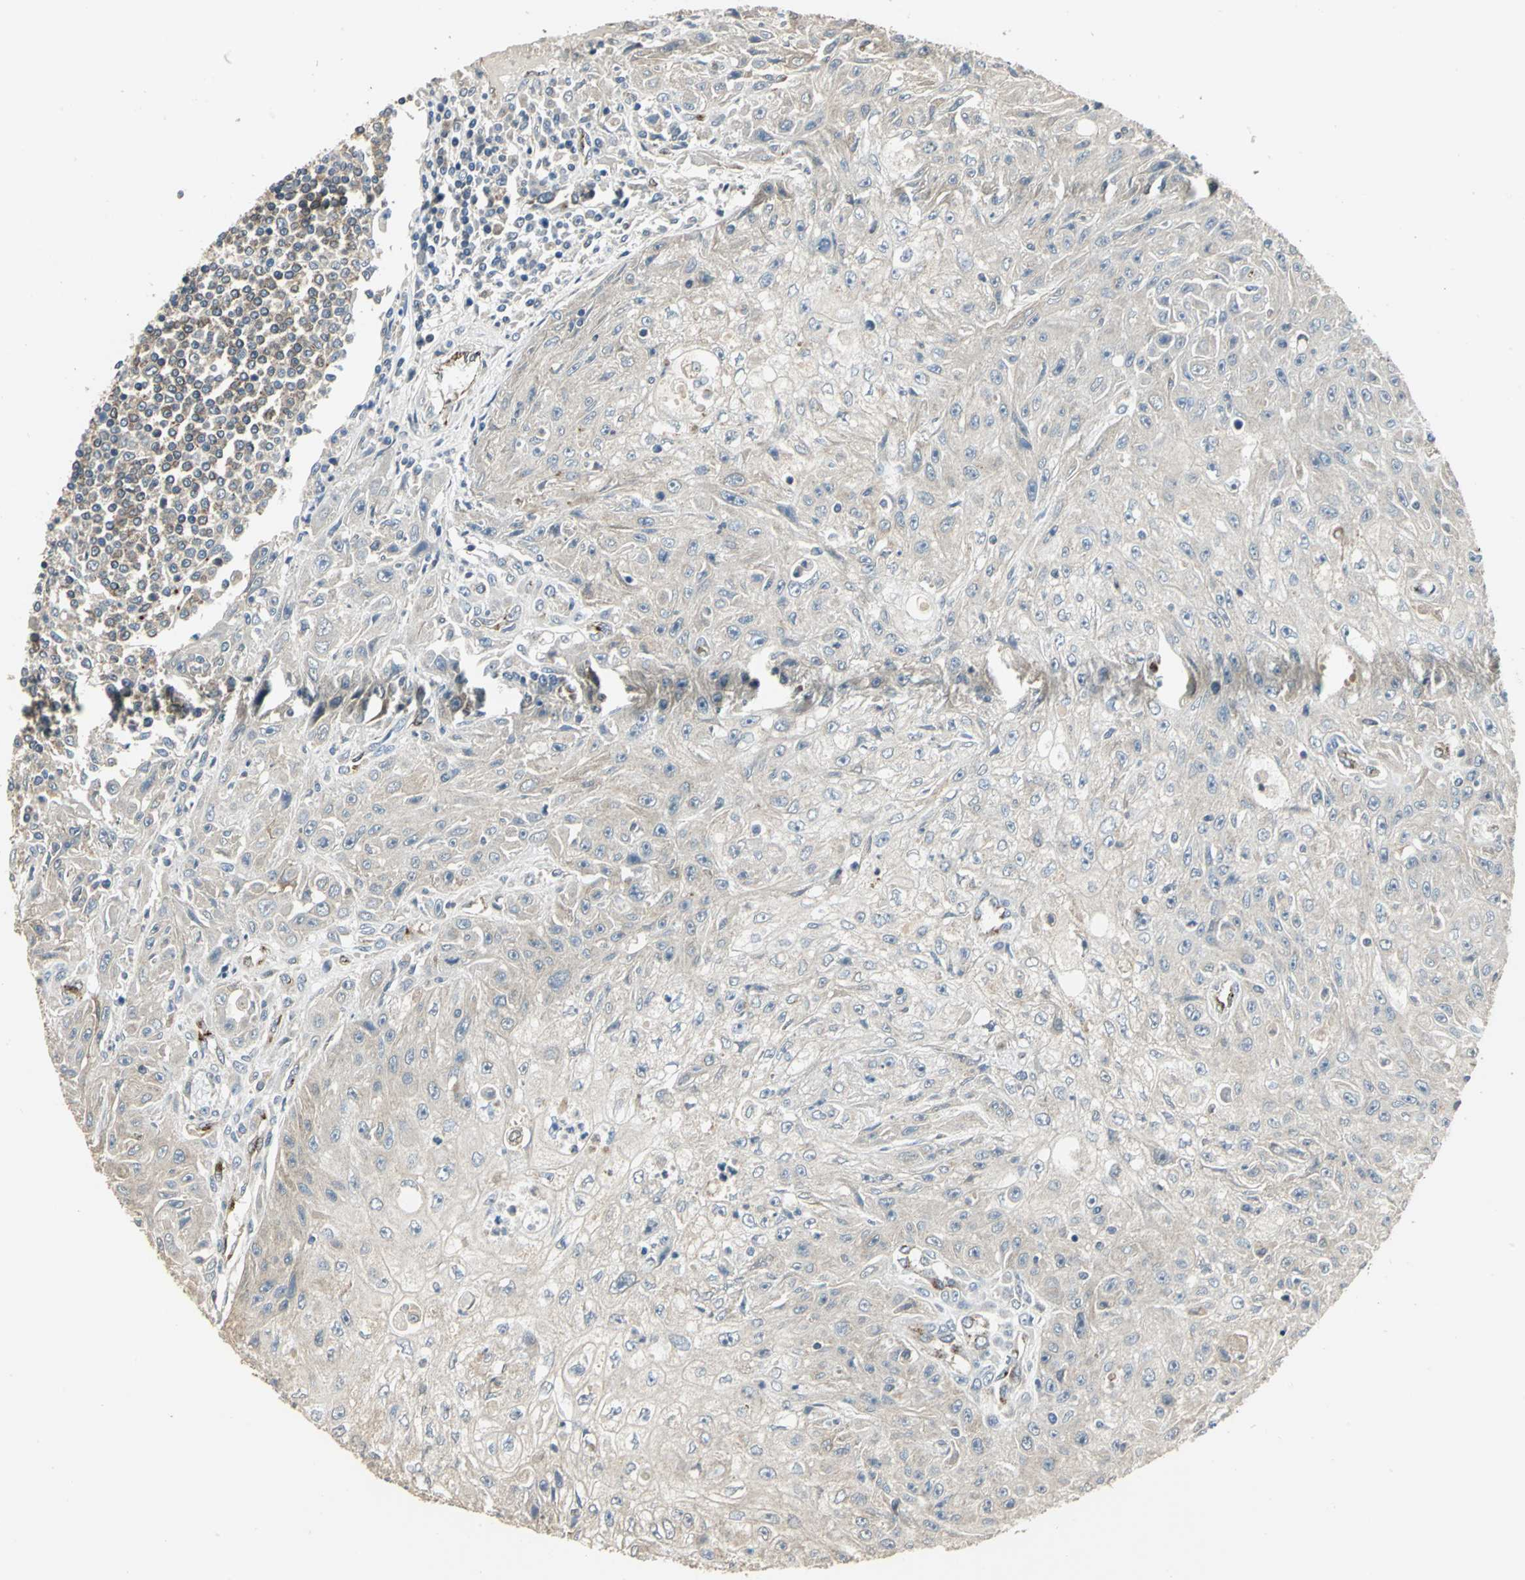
{"staining": {"intensity": "weak", "quantity": "25%-75%", "location": "cytoplasmic/membranous"}, "tissue": "skin cancer", "cell_type": "Tumor cells", "image_type": "cancer", "snomed": [{"axis": "morphology", "description": "Squamous cell carcinoma, NOS"}, {"axis": "topography", "description": "Skin"}], "caption": "The photomicrograph reveals immunohistochemical staining of skin cancer (squamous cell carcinoma). There is weak cytoplasmic/membranous expression is present in approximately 25%-75% of tumor cells.", "gene": "RAPGEF1", "patient": {"sex": "male", "age": 75}}